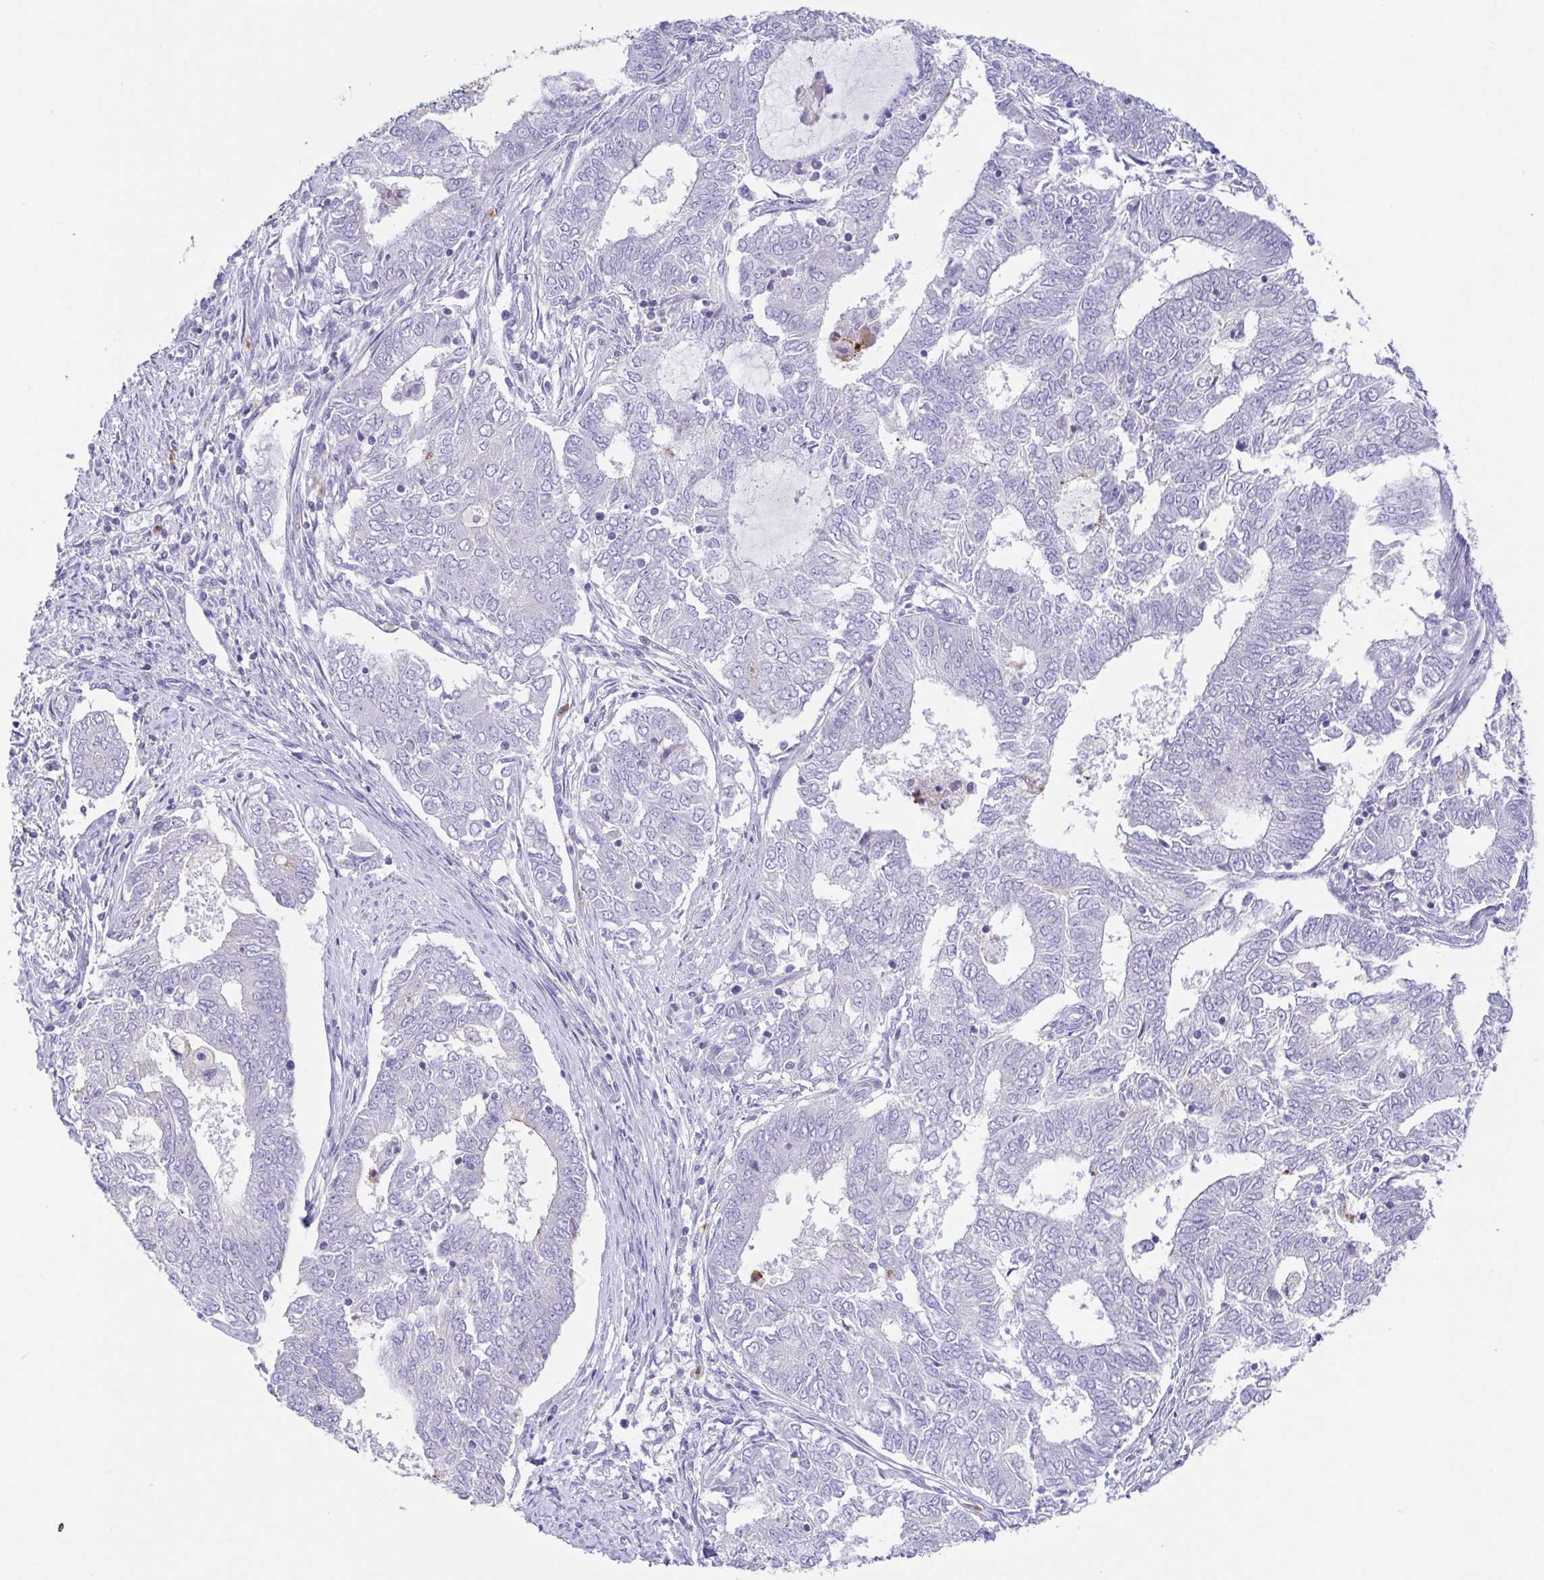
{"staining": {"intensity": "negative", "quantity": "none", "location": "none"}, "tissue": "endometrial cancer", "cell_type": "Tumor cells", "image_type": "cancer", "snomed": [{"axis": "morphology", "description": "Adenocarcinoma, NOS"}, {"axis": "topography", "description": "Endometrium"}], "caption": "There is no significant staining in tumor cells of endometrial cancer (adenocarcinoma).", "gene": "ARPP21", "patient": {"sex": "female", "age": 62}}